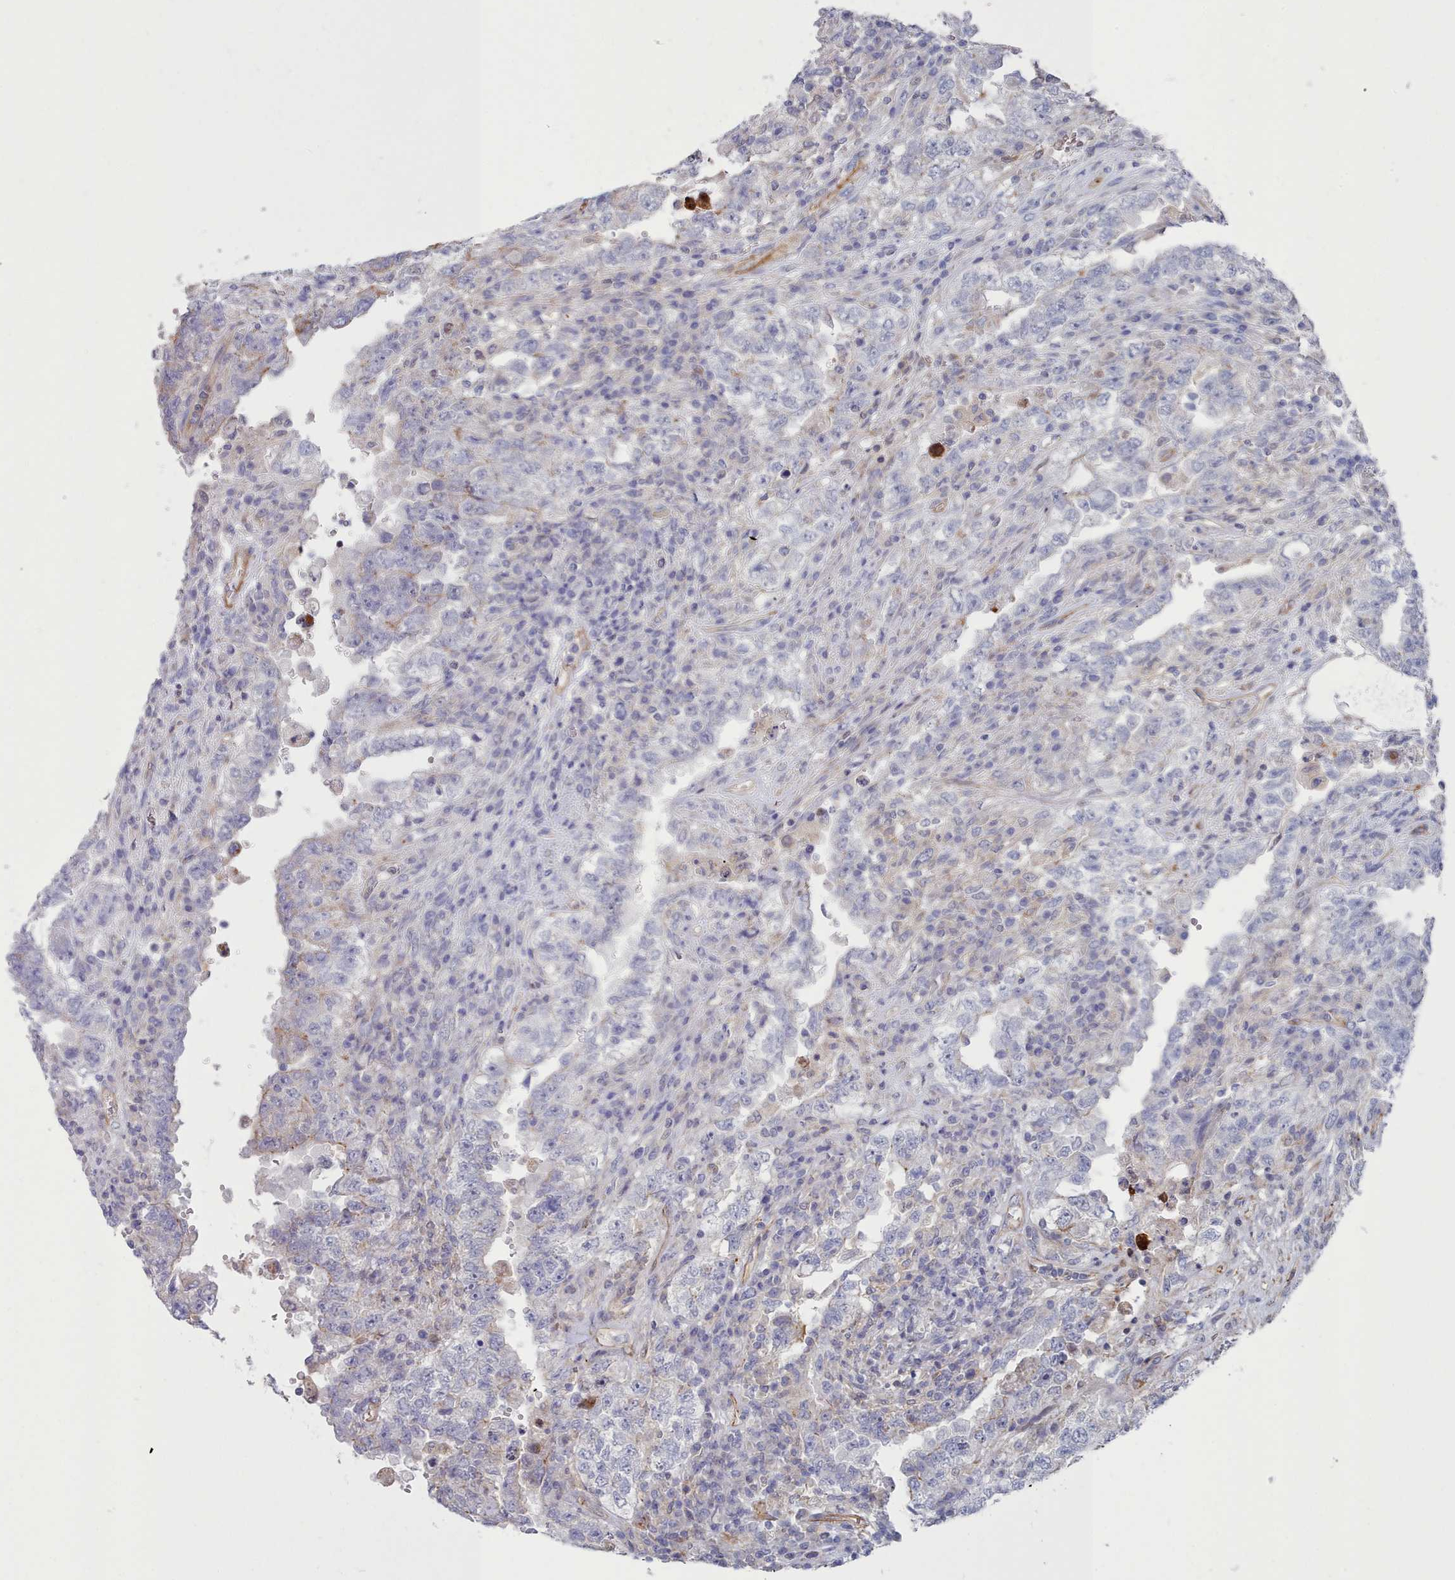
{"staining": {"intensity": "negative", "quantity": "none", "location": "none"}, "tissue": "testis cancer", "cell_type": "Tumor cells", "image_type": "cancer", "snomed": [{"axis": "morphology", "description": "Carcinoma, Embryonal, NOS"}, {"axis": "topography", "description": "Testis"}], "caption": "Tumor cells are negative for protein expression in human testis cancer.", "gene": "G6PC1", "patient": {"sex": "male", "age": 26}}